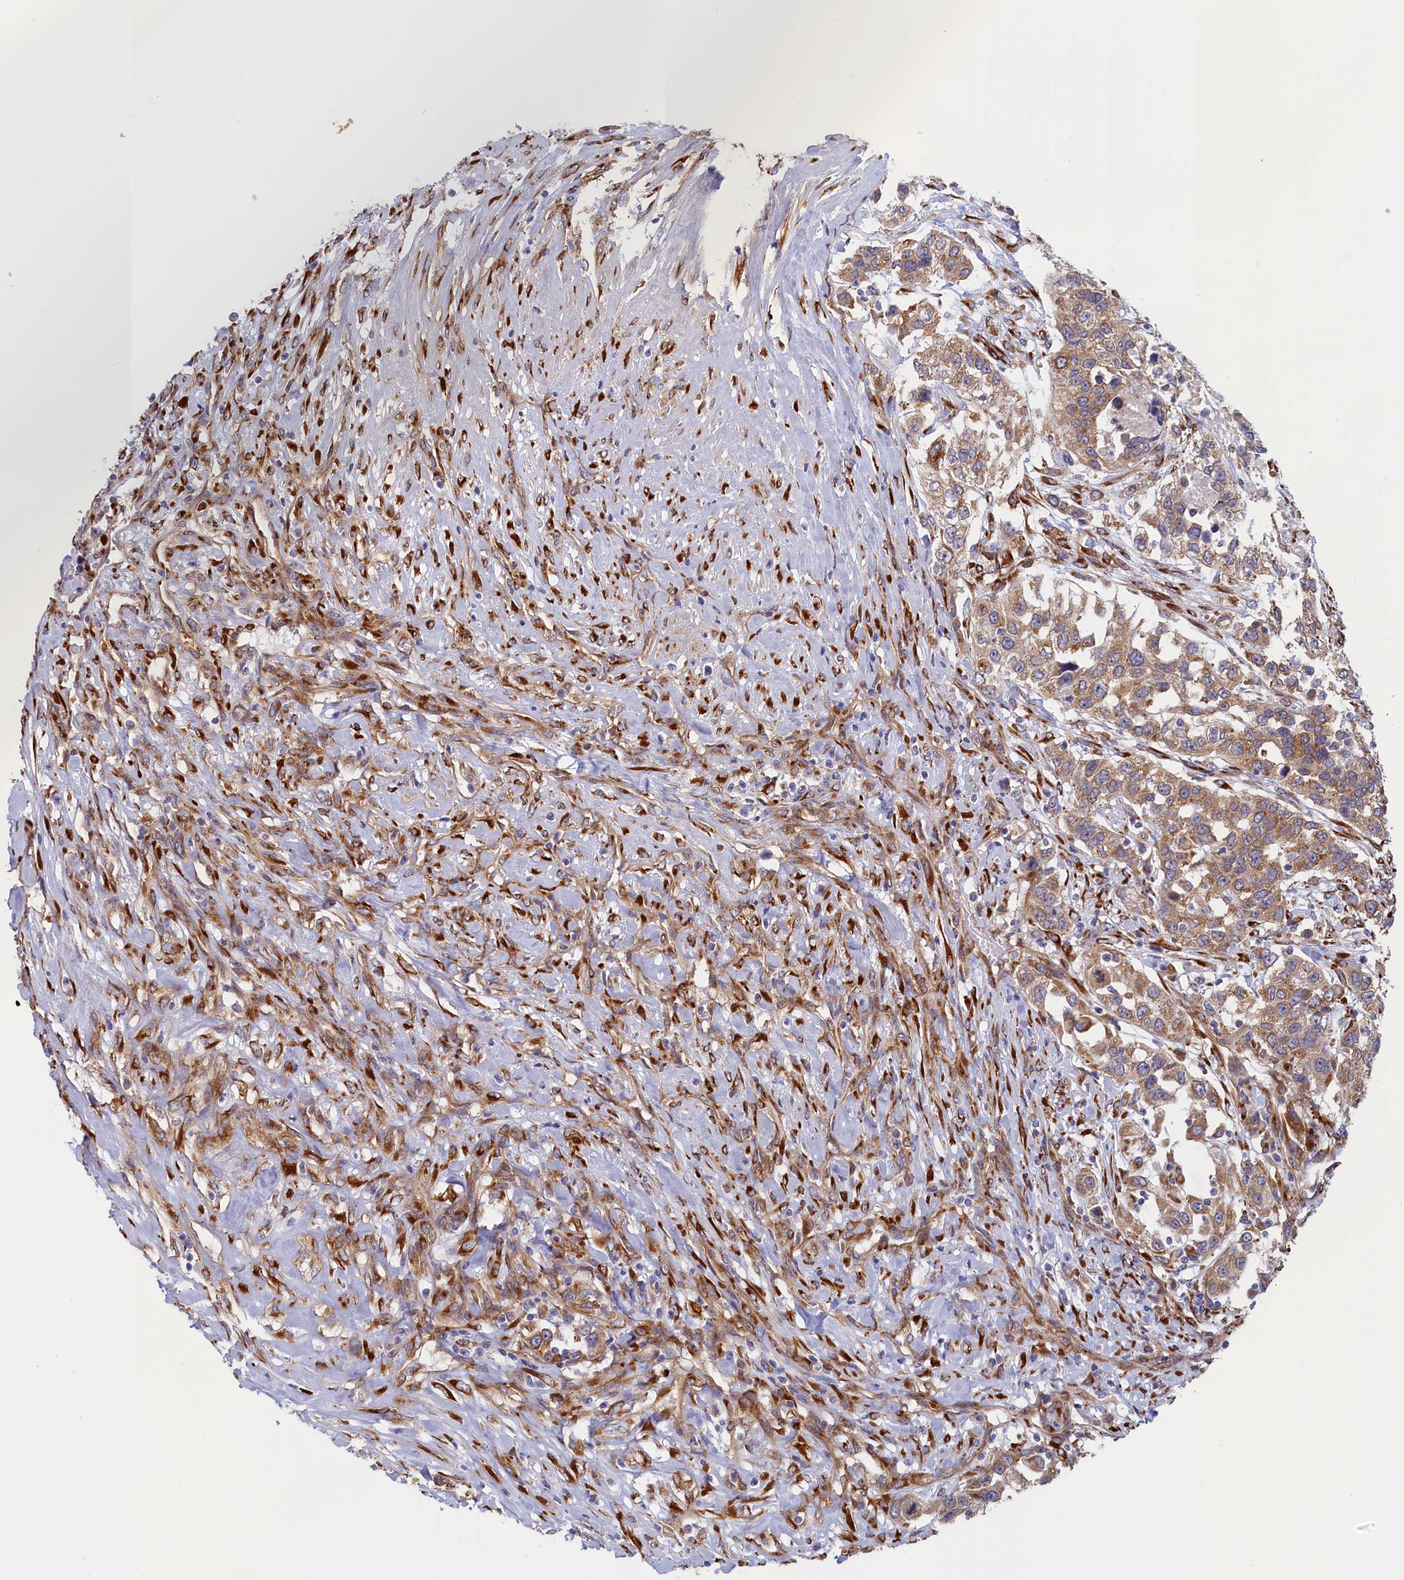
{"staining": {"intensity": "moderate", "quantity": ">75%", "location": "cytoplasmic/membranous"}, "tissue": "urothelial cancer", "cell_type": "Tumor cells", "image_type": "cancer", "snomed": [{"axis": "morphology", "description": "Urothelial carcinoma, High grade"}, {"axis": "topography", "description": "Urinary bladder"}], "caption": "Protein expression by immunohistochemistry demonstrates moderate cytoplasmic/membranous staining in about >75% of tumor cells in urothelial carcinoma (high-grade).", "gene": "CCDC68", "patient": {"sex": "female", "age": 80}}